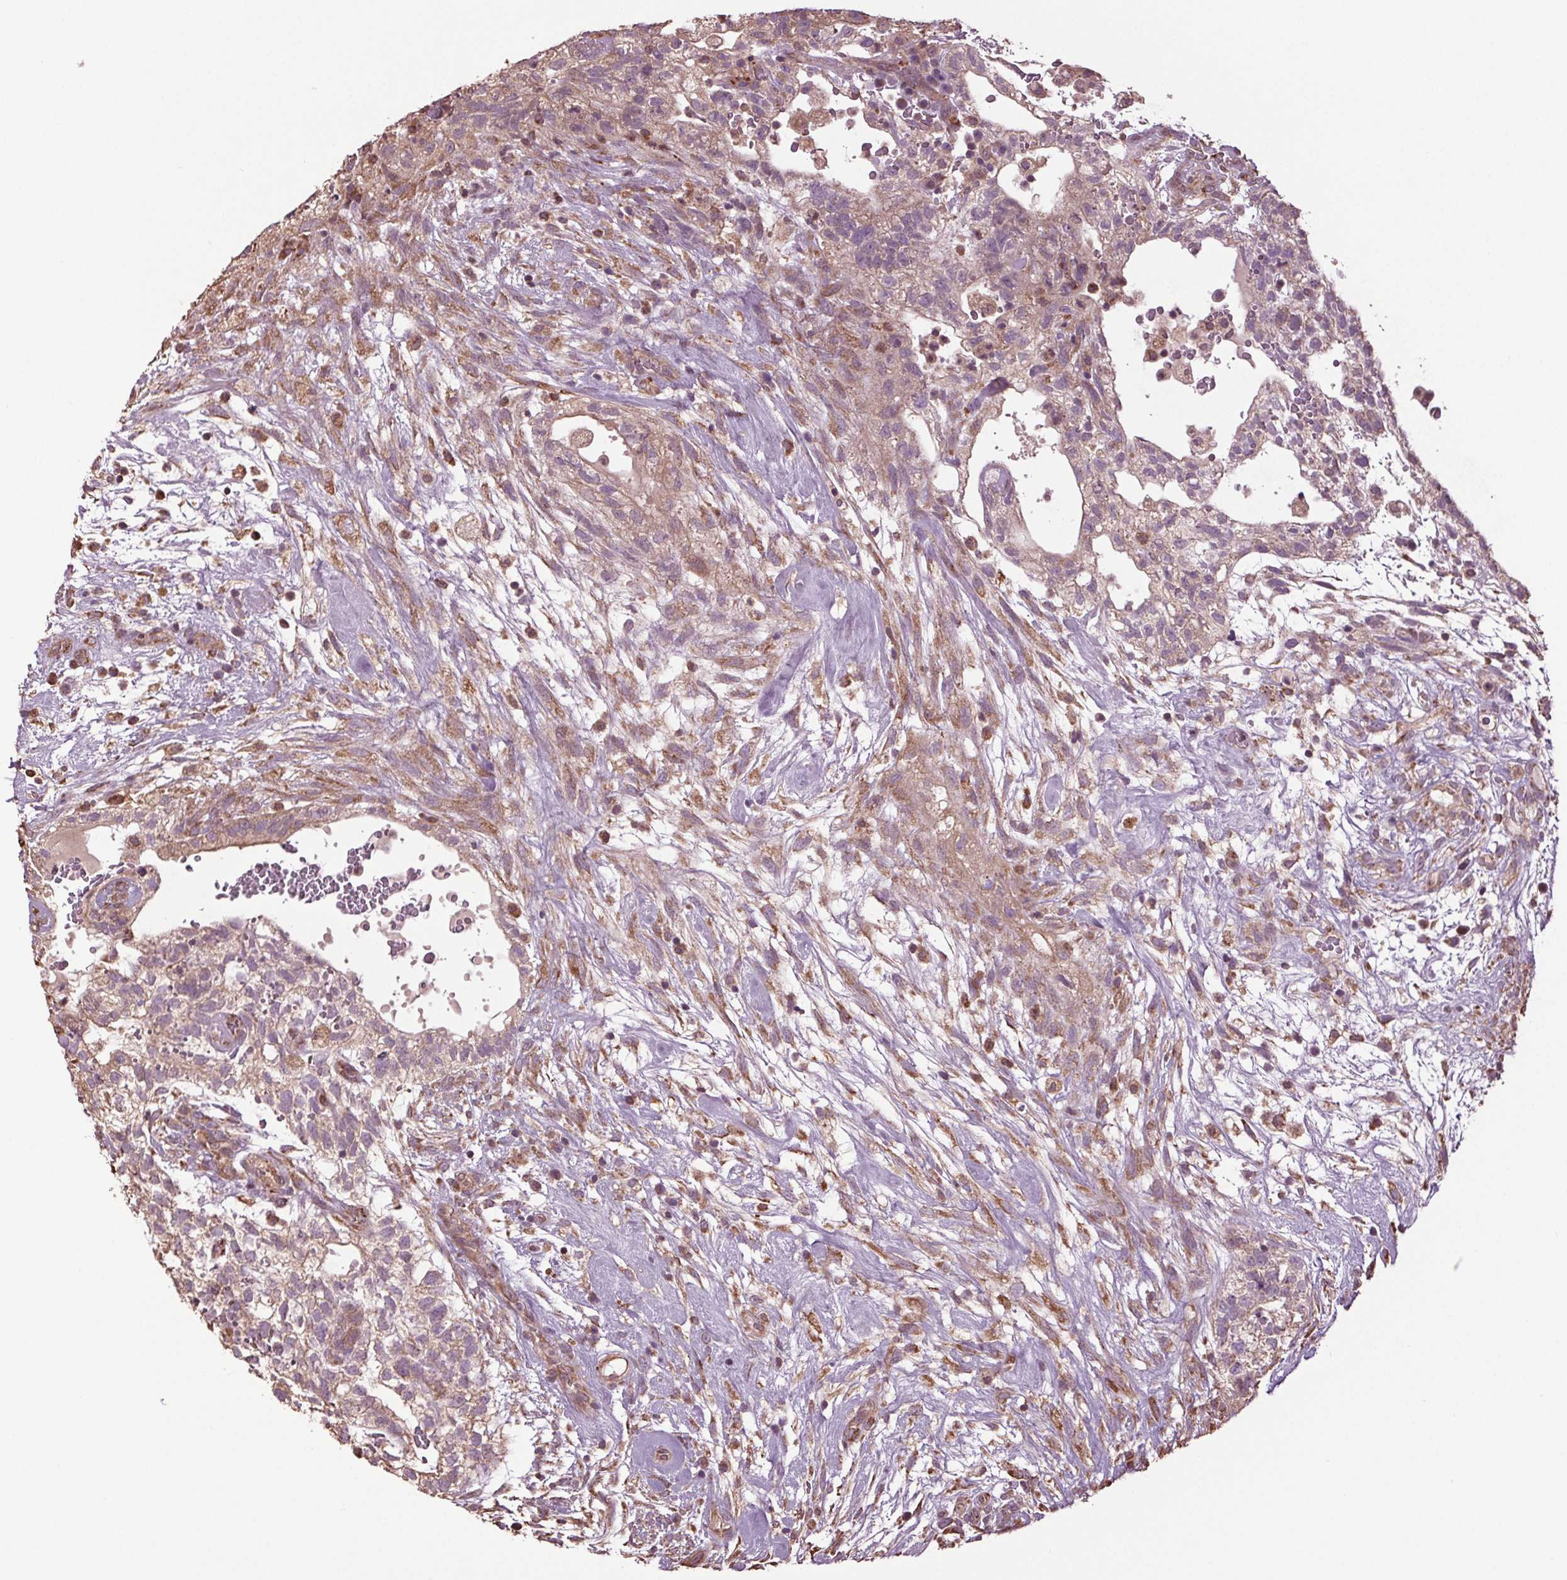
{"staining": {"intensity": "moderate", "quantity": "25%-75%", "location": "cytoplasmic/membranous"}, "tissue": "testis cancer", "cell_type": "Tumor cells", "image_type": "cancer", "snomed": [{"axis": "morphology", "description": "Normal tissue, NOS"}, {"axis": "morphology", "description": "Carcinoma, Embryonal, NOS"}, {"axis": "topography", "description": "Testis"}], "caption": "Human testis cancer (embryonal carcinoma) stained with a brown dye shows moderate cytoplasmic/membranous positive expression in about 25%-75% of tumor cells.", "gene": "RNPEP", "patient": {"sex": "male", "age": 32}}